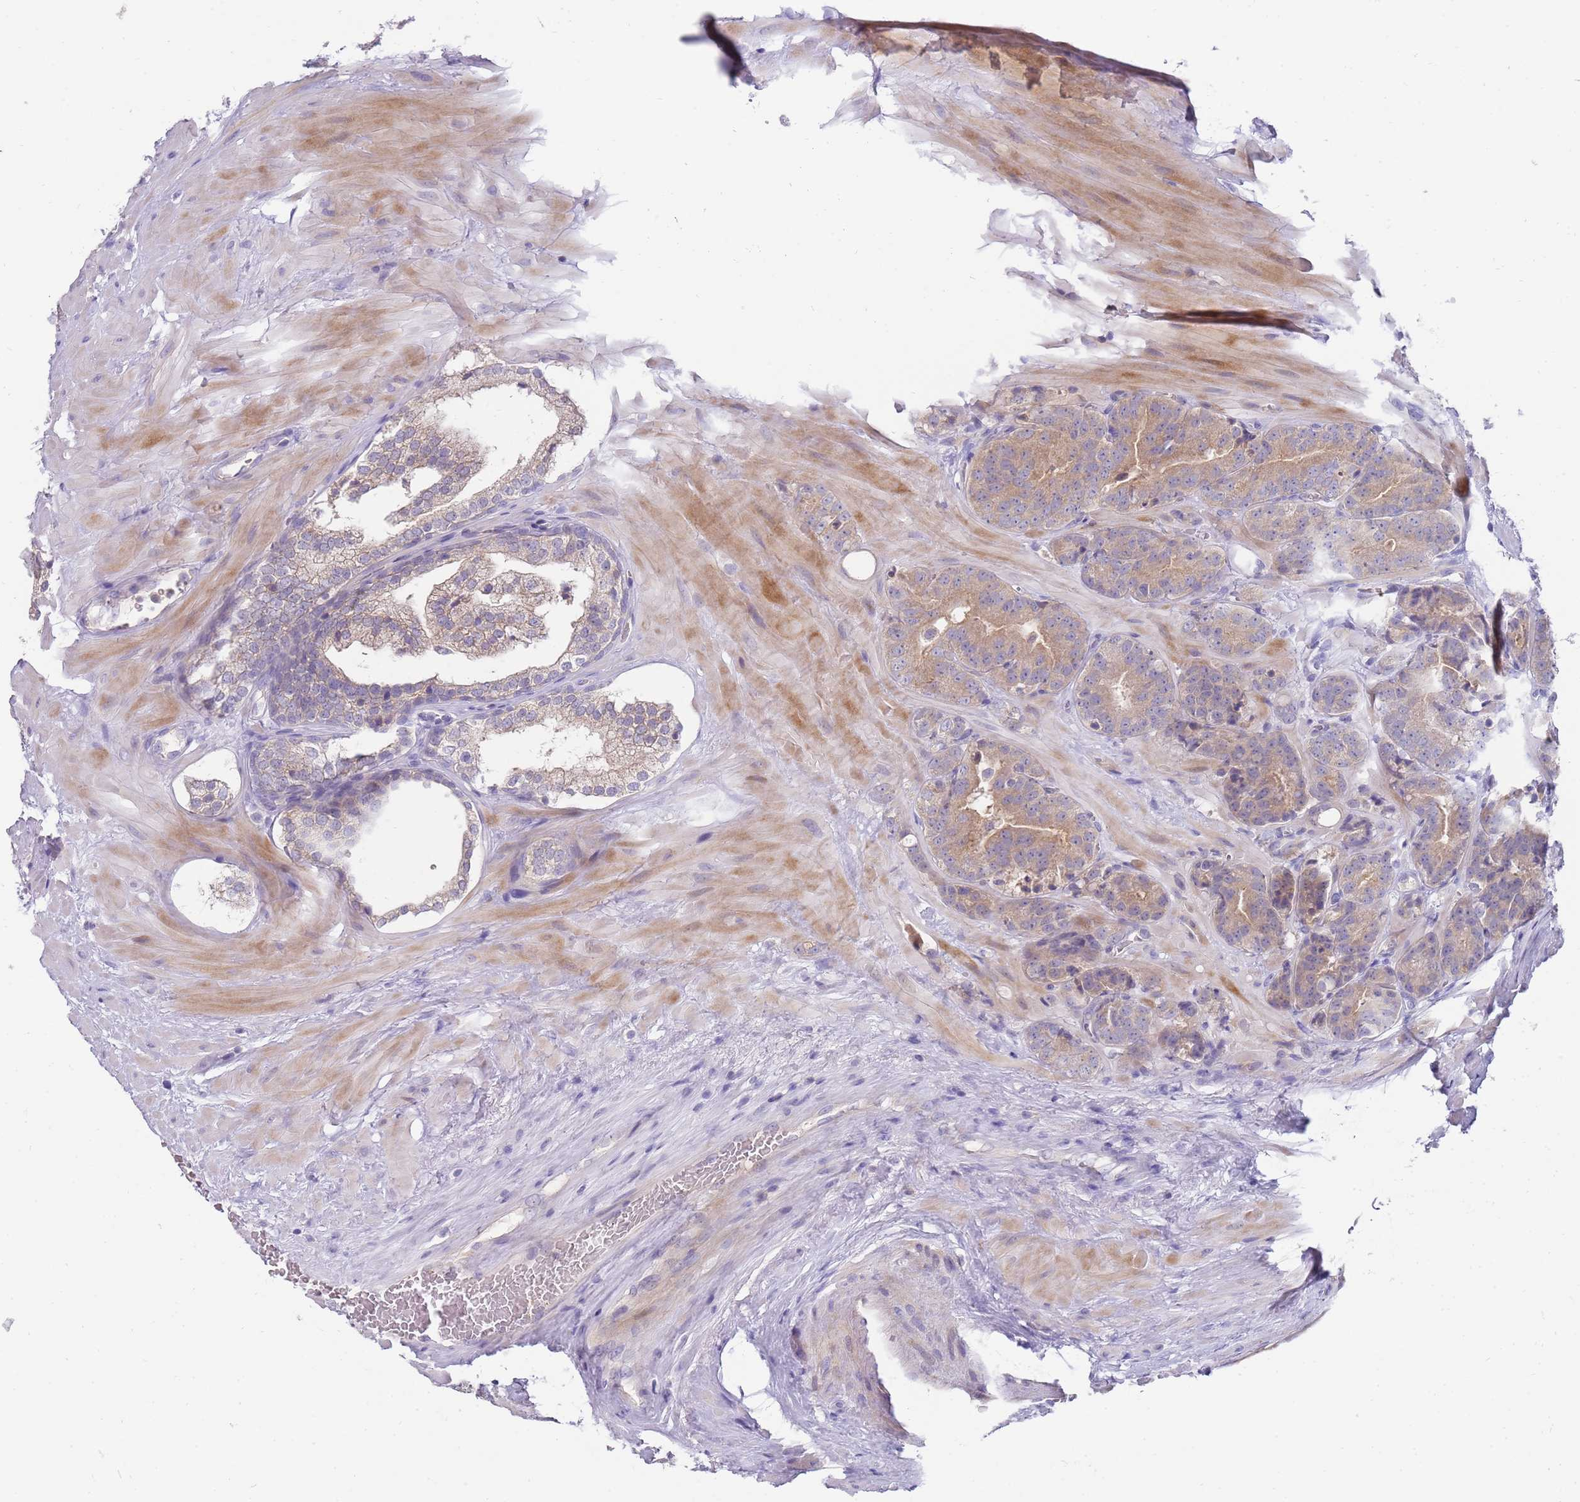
{"staining": {"intensity": "moderate", "quantity": ">75%", "location": "cytoplasmic/membranous"}, "tissue": "prostate cancer", "cell_type": "Tumor cells", "image_type": "cancer", "snomed": [{"axis": "morphology", "description": "Adenocarcinoma, High grade"}, {"axis": "topography", "description": "Prostate"}], "caption": "The immunohistochemical stain shows moderate cytoplasmic/membranous staining in tumor cells of prostate adenocarcinoma (high-grade) tissue.", "gene": "STK25", "patient": {"sex": "male", "age": 63}}